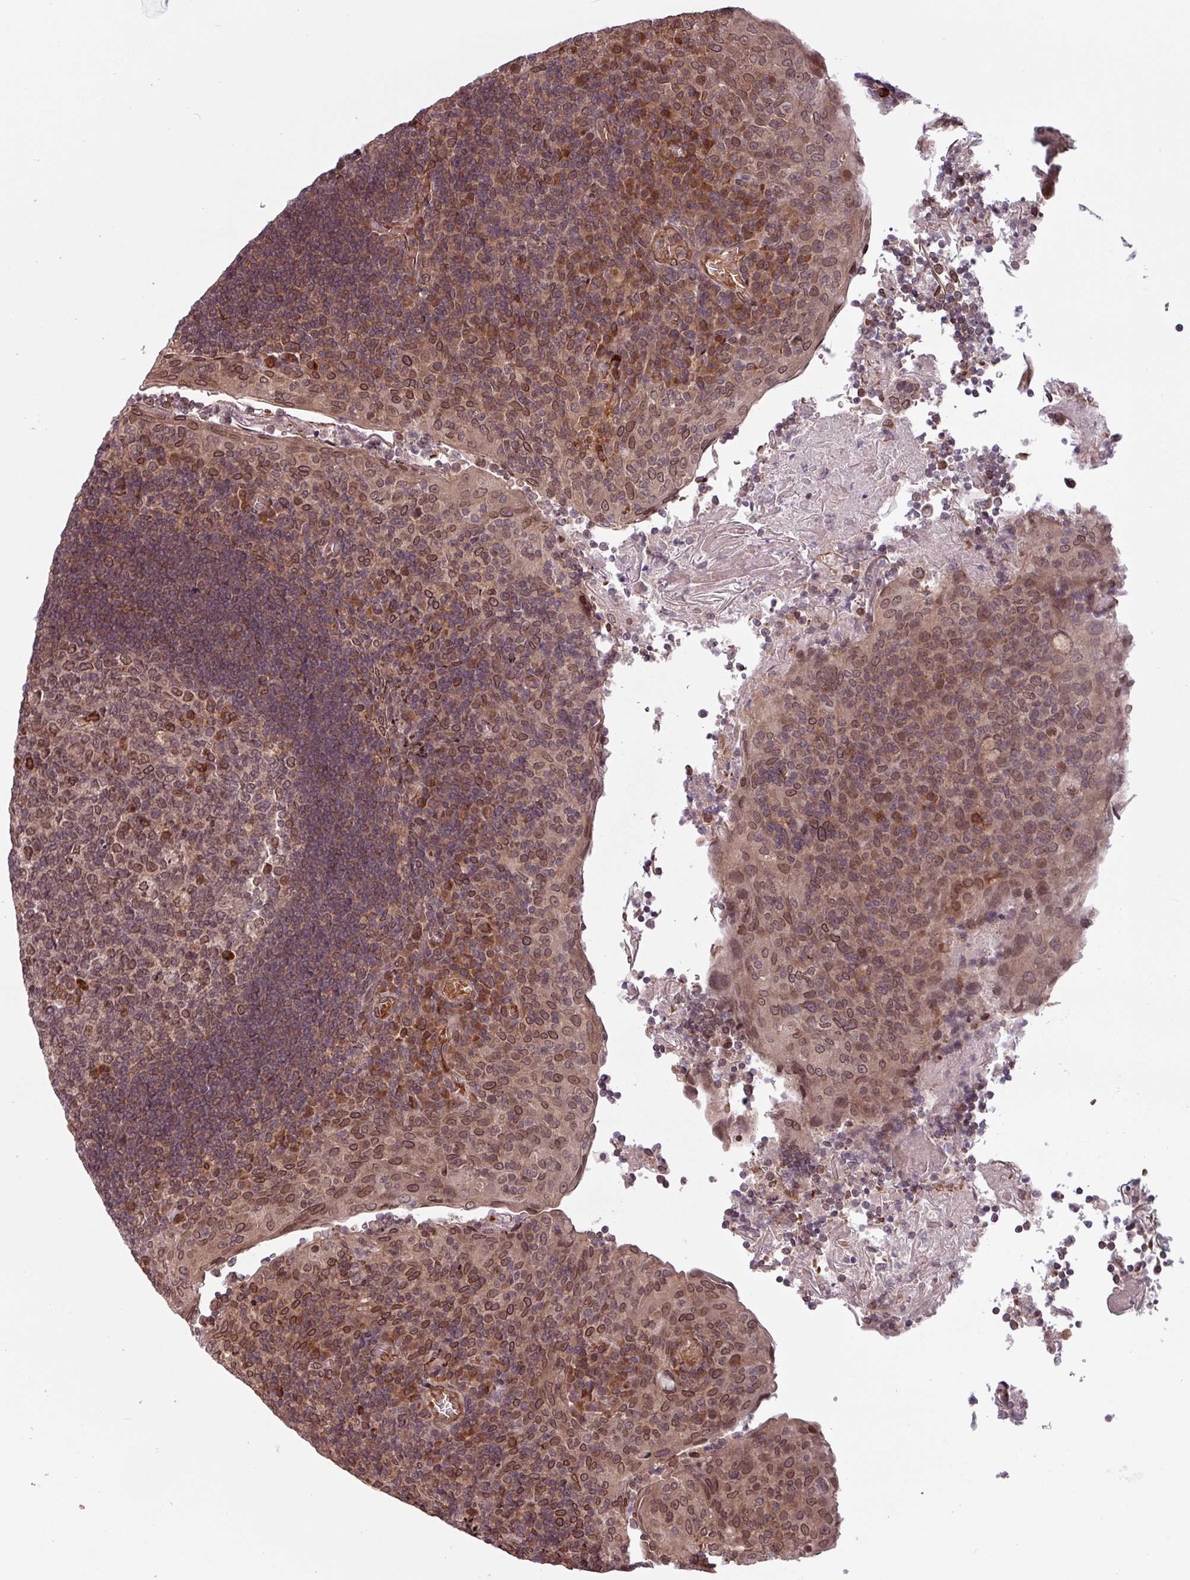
{"staining": {"intensity": "moderate", "quantity": "25%-75%", "location": "cytoplasmic/membranous,nuclear"}, "tissue": "tonsil", "cell_type": "Germinal center cells", "image_type": "normal", "snomed": [{"axis": "morphology", "description": "Normal tissue, NOS"}, {"axis": "topography", "description": "Tonsil"}], "caption": "Immunohistochemistry micrograph of unremarkable tonsil: human tonsil stained using IHC reveals medium levels of moderate protein expression localized specifically in the cytoplasmic/membranous,nuclear of germinal center cells, appearing as a cytoplasmic/membranous,nuclear brown color.", "gene": "RBM4B", "patient": {"sex": "male", "age": 17}}